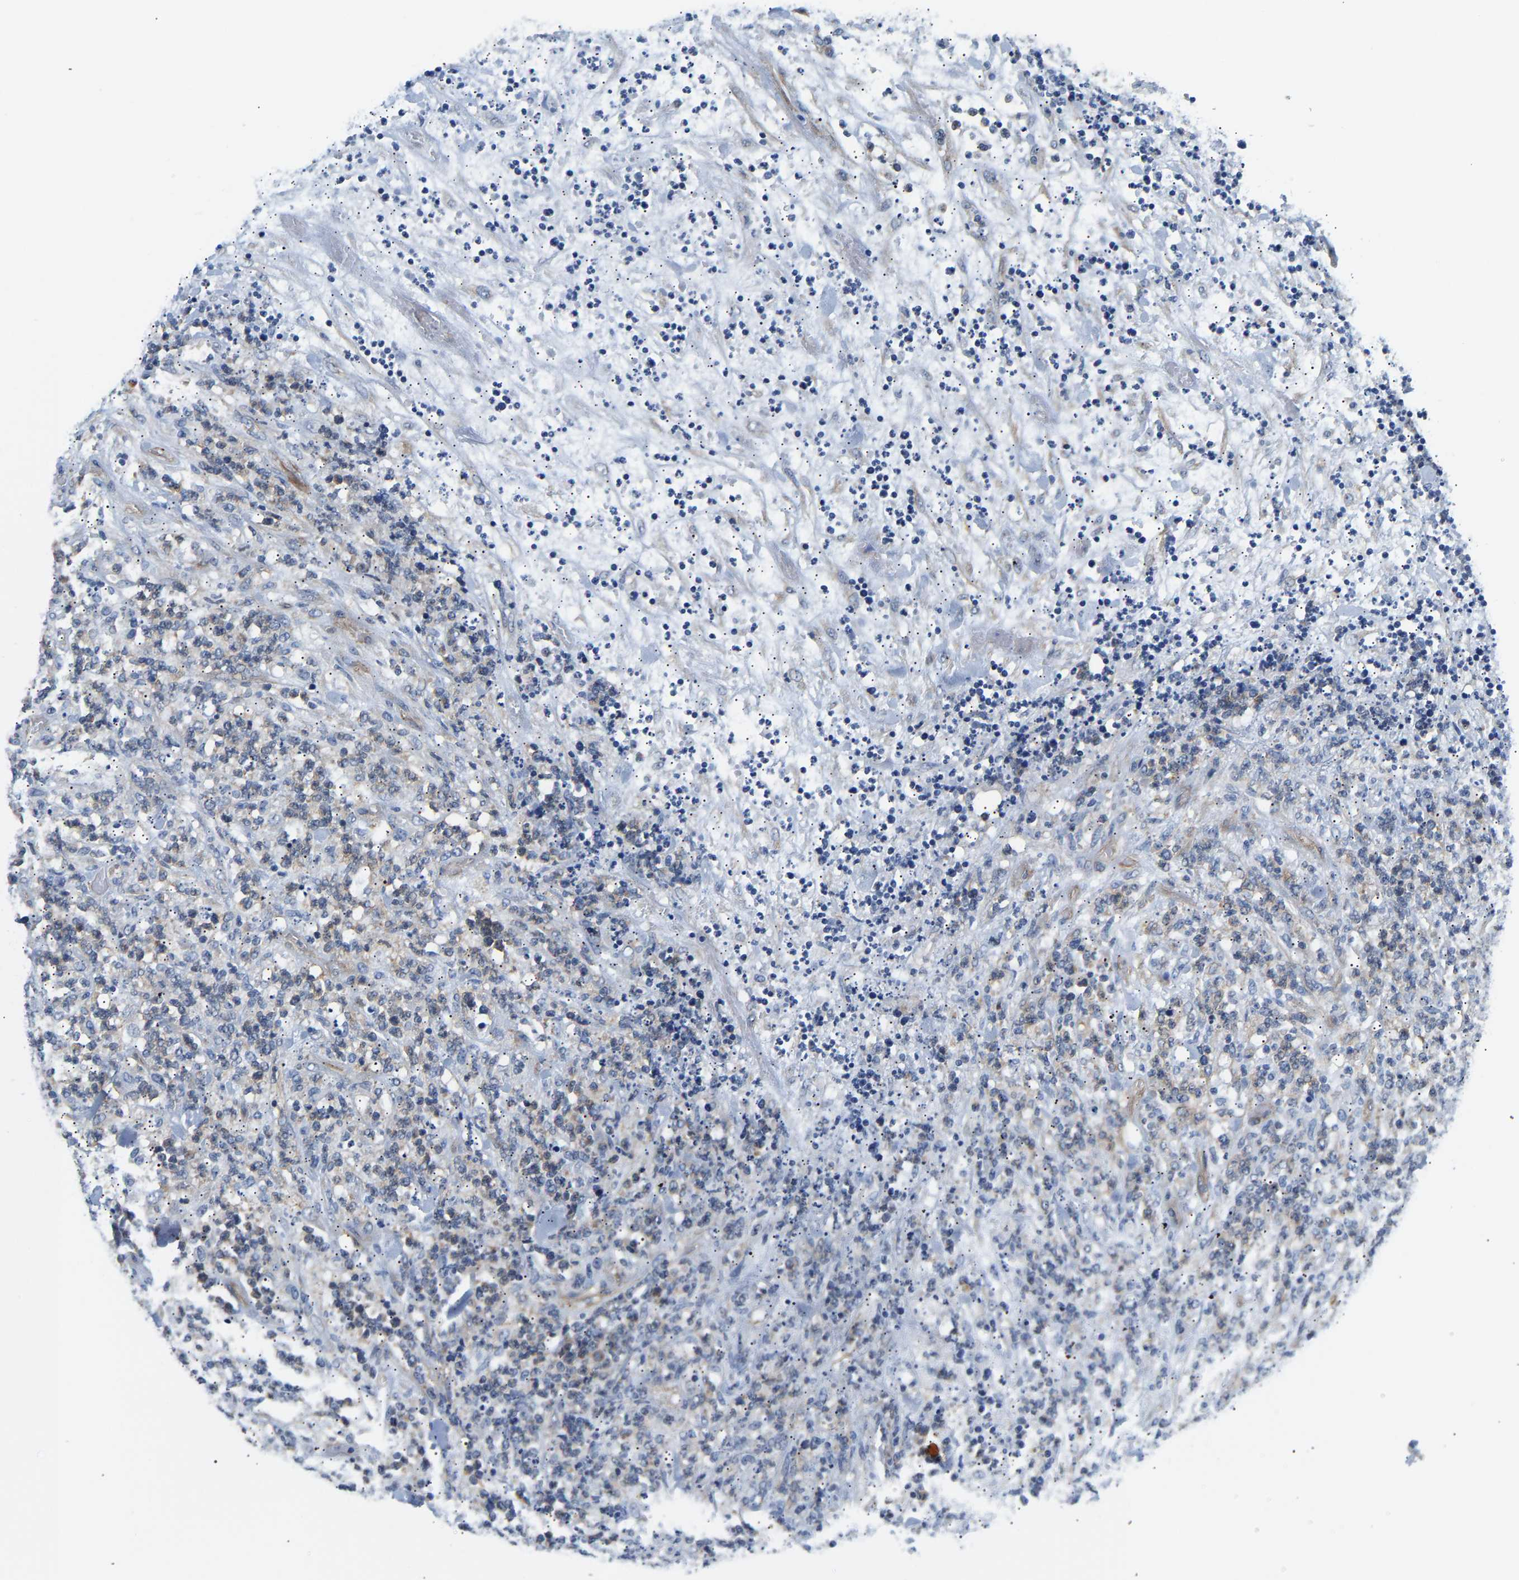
{"staining": {"intensity": "negative", "quantity": "none", "location": "none"}, "tissue": "lymphoma", "cell_type": "Tumor cells", "image_type": "cancer", "snomed": [{"axis": "morphology", "description": "Malignant lymphoma, non-Hodgkin's type, High grade"}, {"axis": "topography", "description": "Soft tissue"}], "caption": "A high-resolution histopathology image shows immunohistochemistry staining of lymphoma, which reveals no significant positivity in tumor cells.", "gene": "PAWR", "patient": {"sex": "male", "age": 18}}